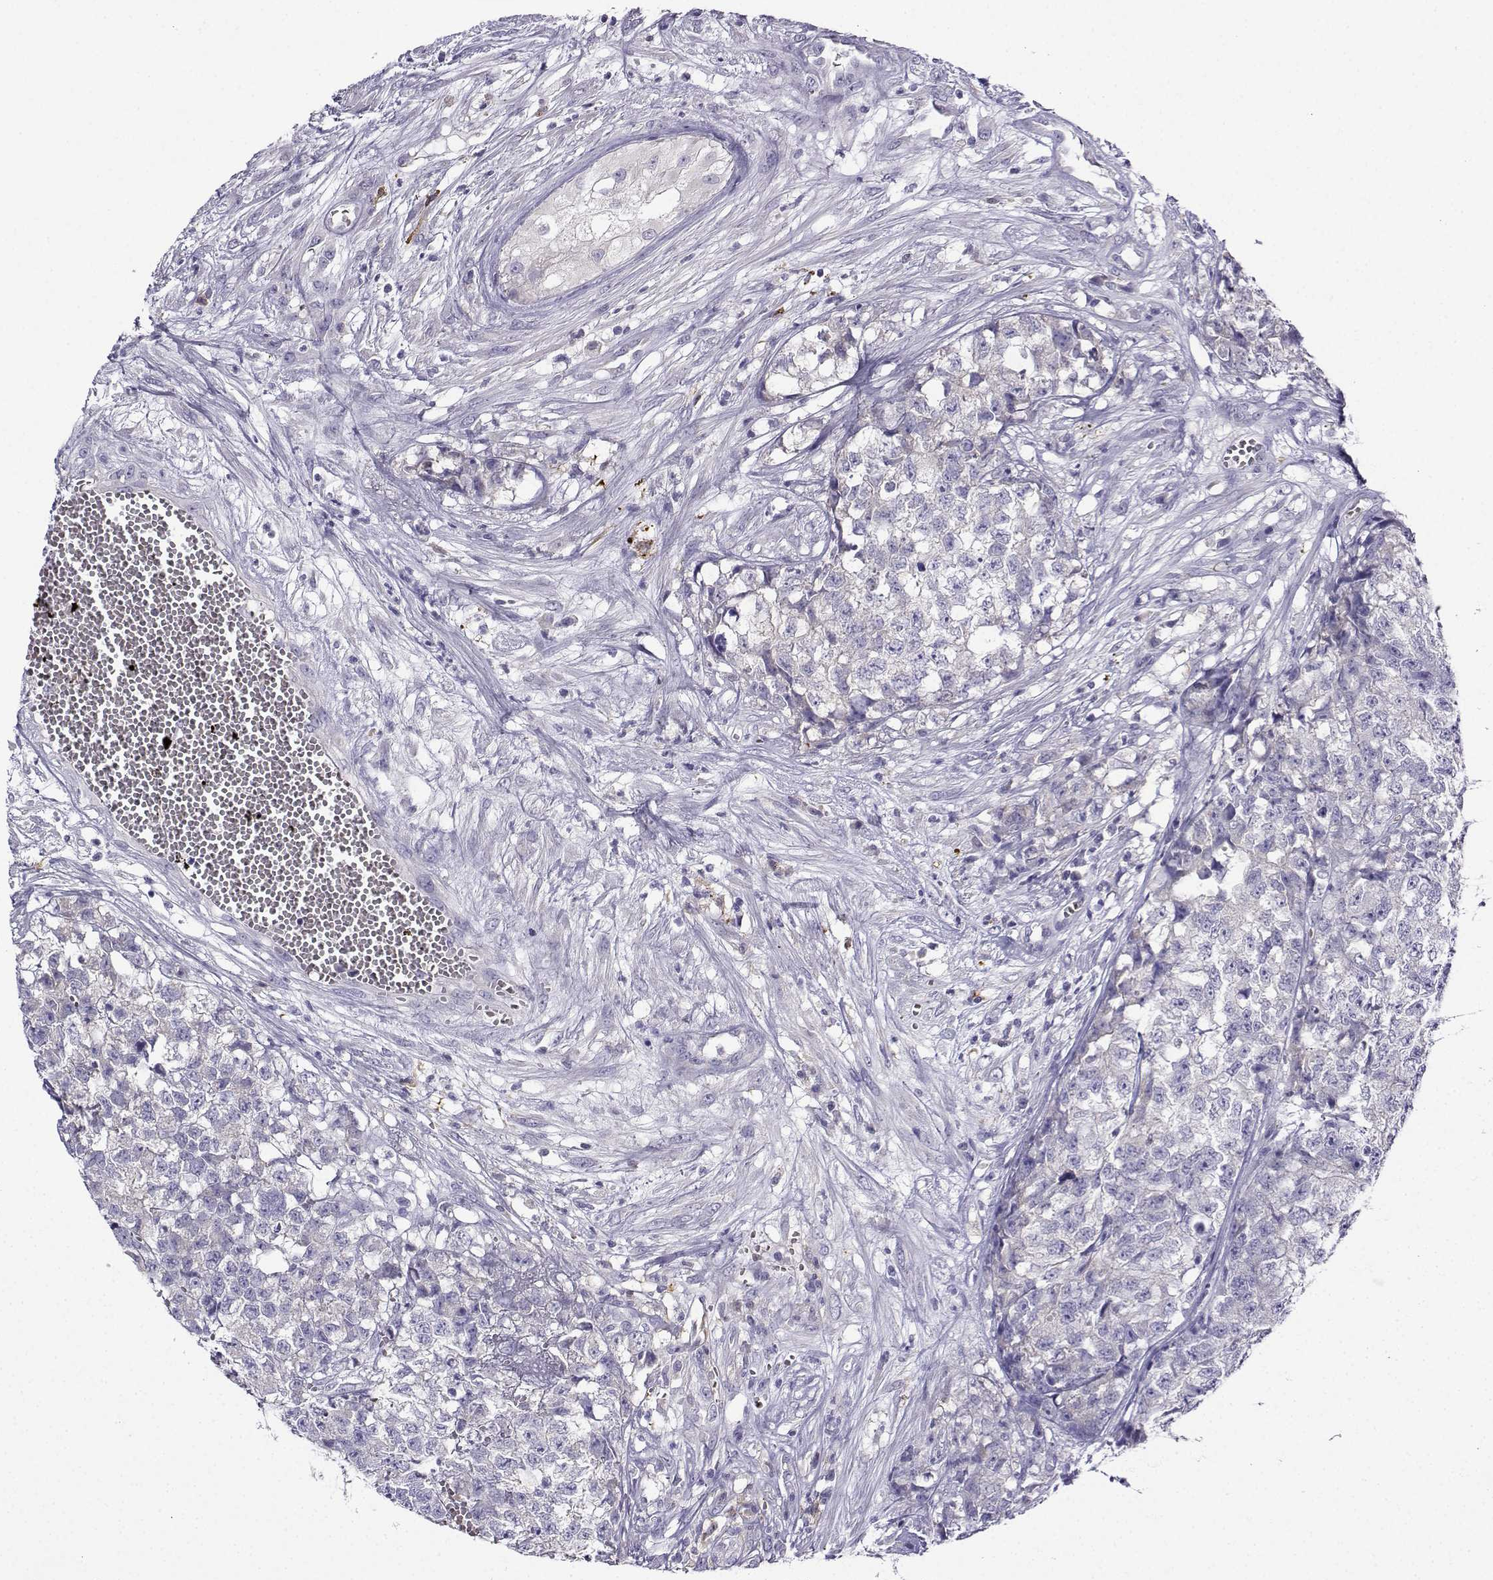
{"staining": {"intensity": "negative", "quantity": "none", "location": "none"}, "tissue": "testis cancer", "cell_type": "Tumor cells", "image_type": "cancer", "snomed": [{"axis": "morphology", "description": "Seminoma, NOS"}, {"axis": "morphology", "description": "Carcinoma, Embryonal, NOS"}, {"axis": "topography", "description": "Testis"}], "caption": "Tumor cells show no significant protein positivity in embryonal carcinoma (testis). The staining is performed using DAB brown chromogen with nuclei counter-stained in using hematoxylin.", "gene": "LINGO1", "patient": {"sex": "male", "age": 22}}